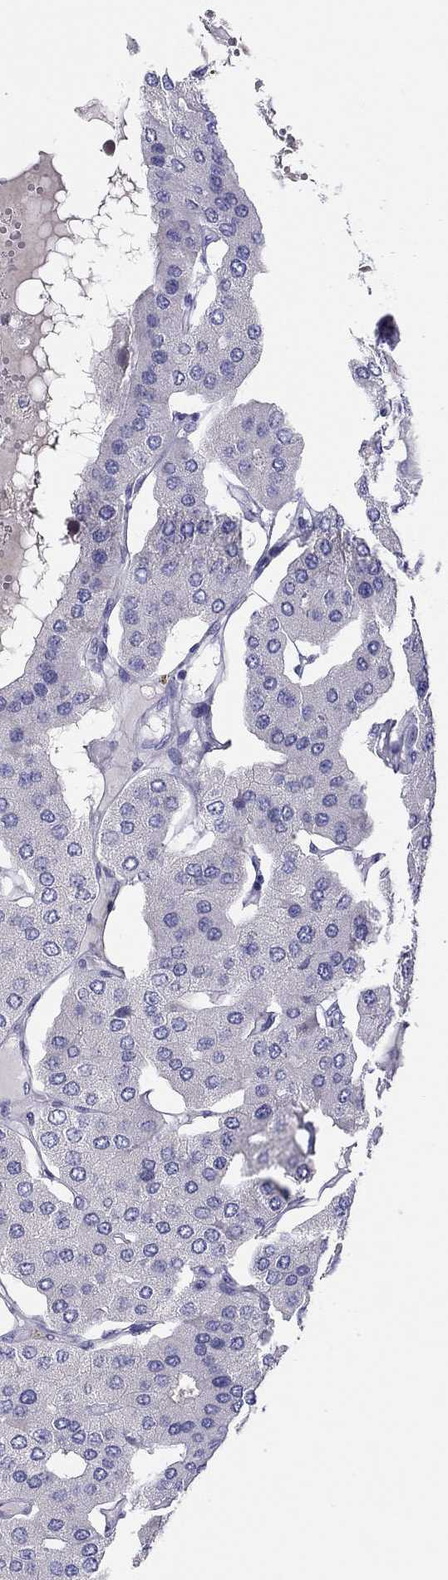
{"staining": {"intensity": "negative", "quantity": "none", "location": "none"}, "tissue": "placenta", "cell_type": "Decidual cells", "image_type": "normal", "snomed": [{"axis": "morphology", "description": "Normal tissue, NOS"}, {"axis": "topography", "description": "Placenta"}], "caption": "A histopathology image of placenta stained for a protein demonstrates no brown staining in decidual cells.", "gene": "KCNV2", "patient": {"sex": "female", "age": 24}}